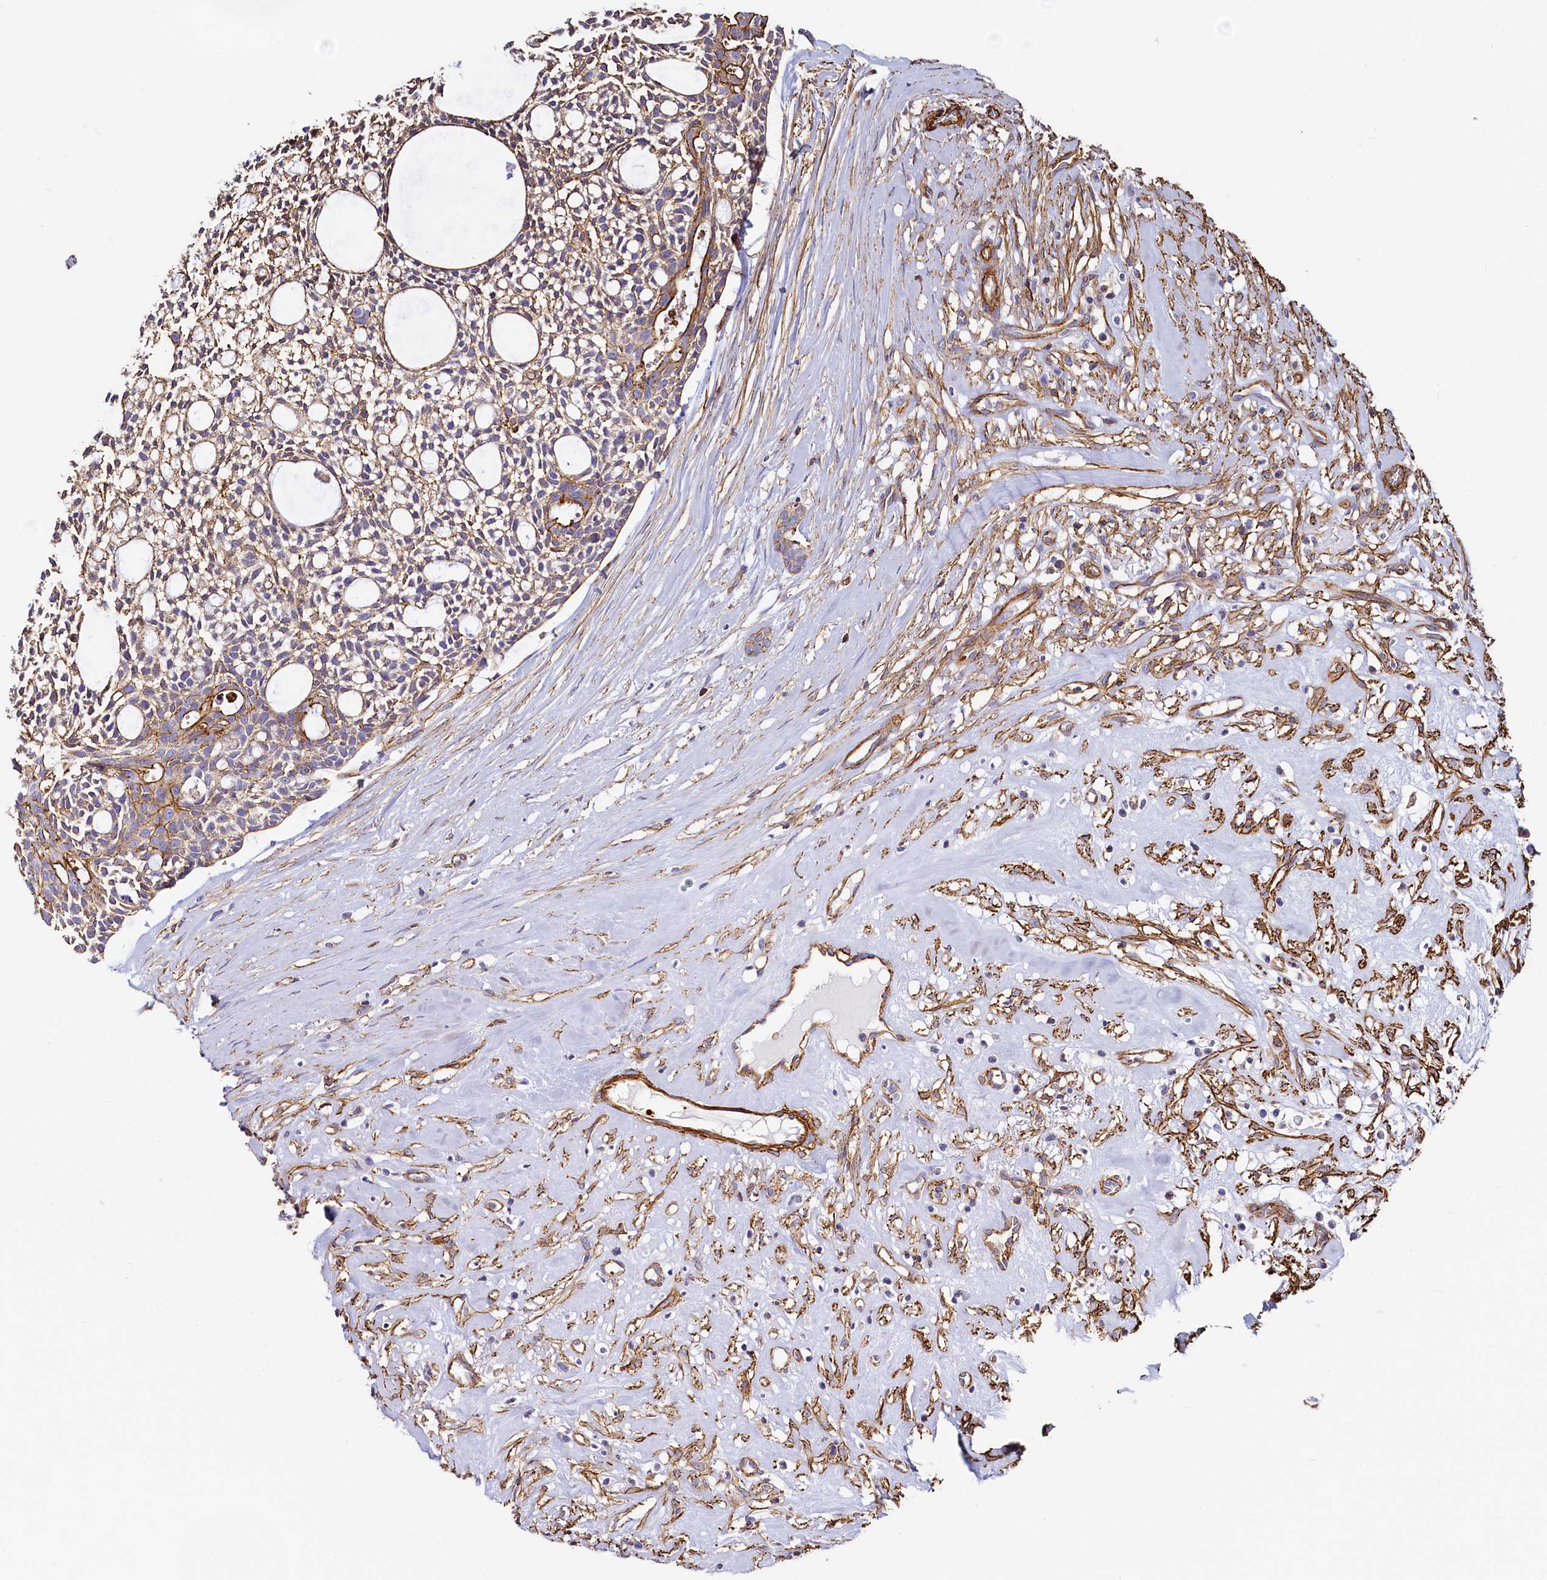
{"staining": {"intensity": "moderate", "quantity": ">75%", "location": "cytoplasmic/membranous"}, "tissue": "head and neck cancer", "cell_type": "Tumor cells", "image_type": "cancer", "snomed": [{"axis": "morphology", "description": "Adenocarcinoma, NOS"}, {"axis": "topography", "description": "Subcutis"}, {"axis": "topography", "description": "Head-Neck"}], "caption": "The image displays a brown stain indicating the presence of a protein in the cytoplasmic/membranous of tumor cells in head and neck cancer.", "gene": "THBS1", "patient": {"sex": "female", "age": 73}}